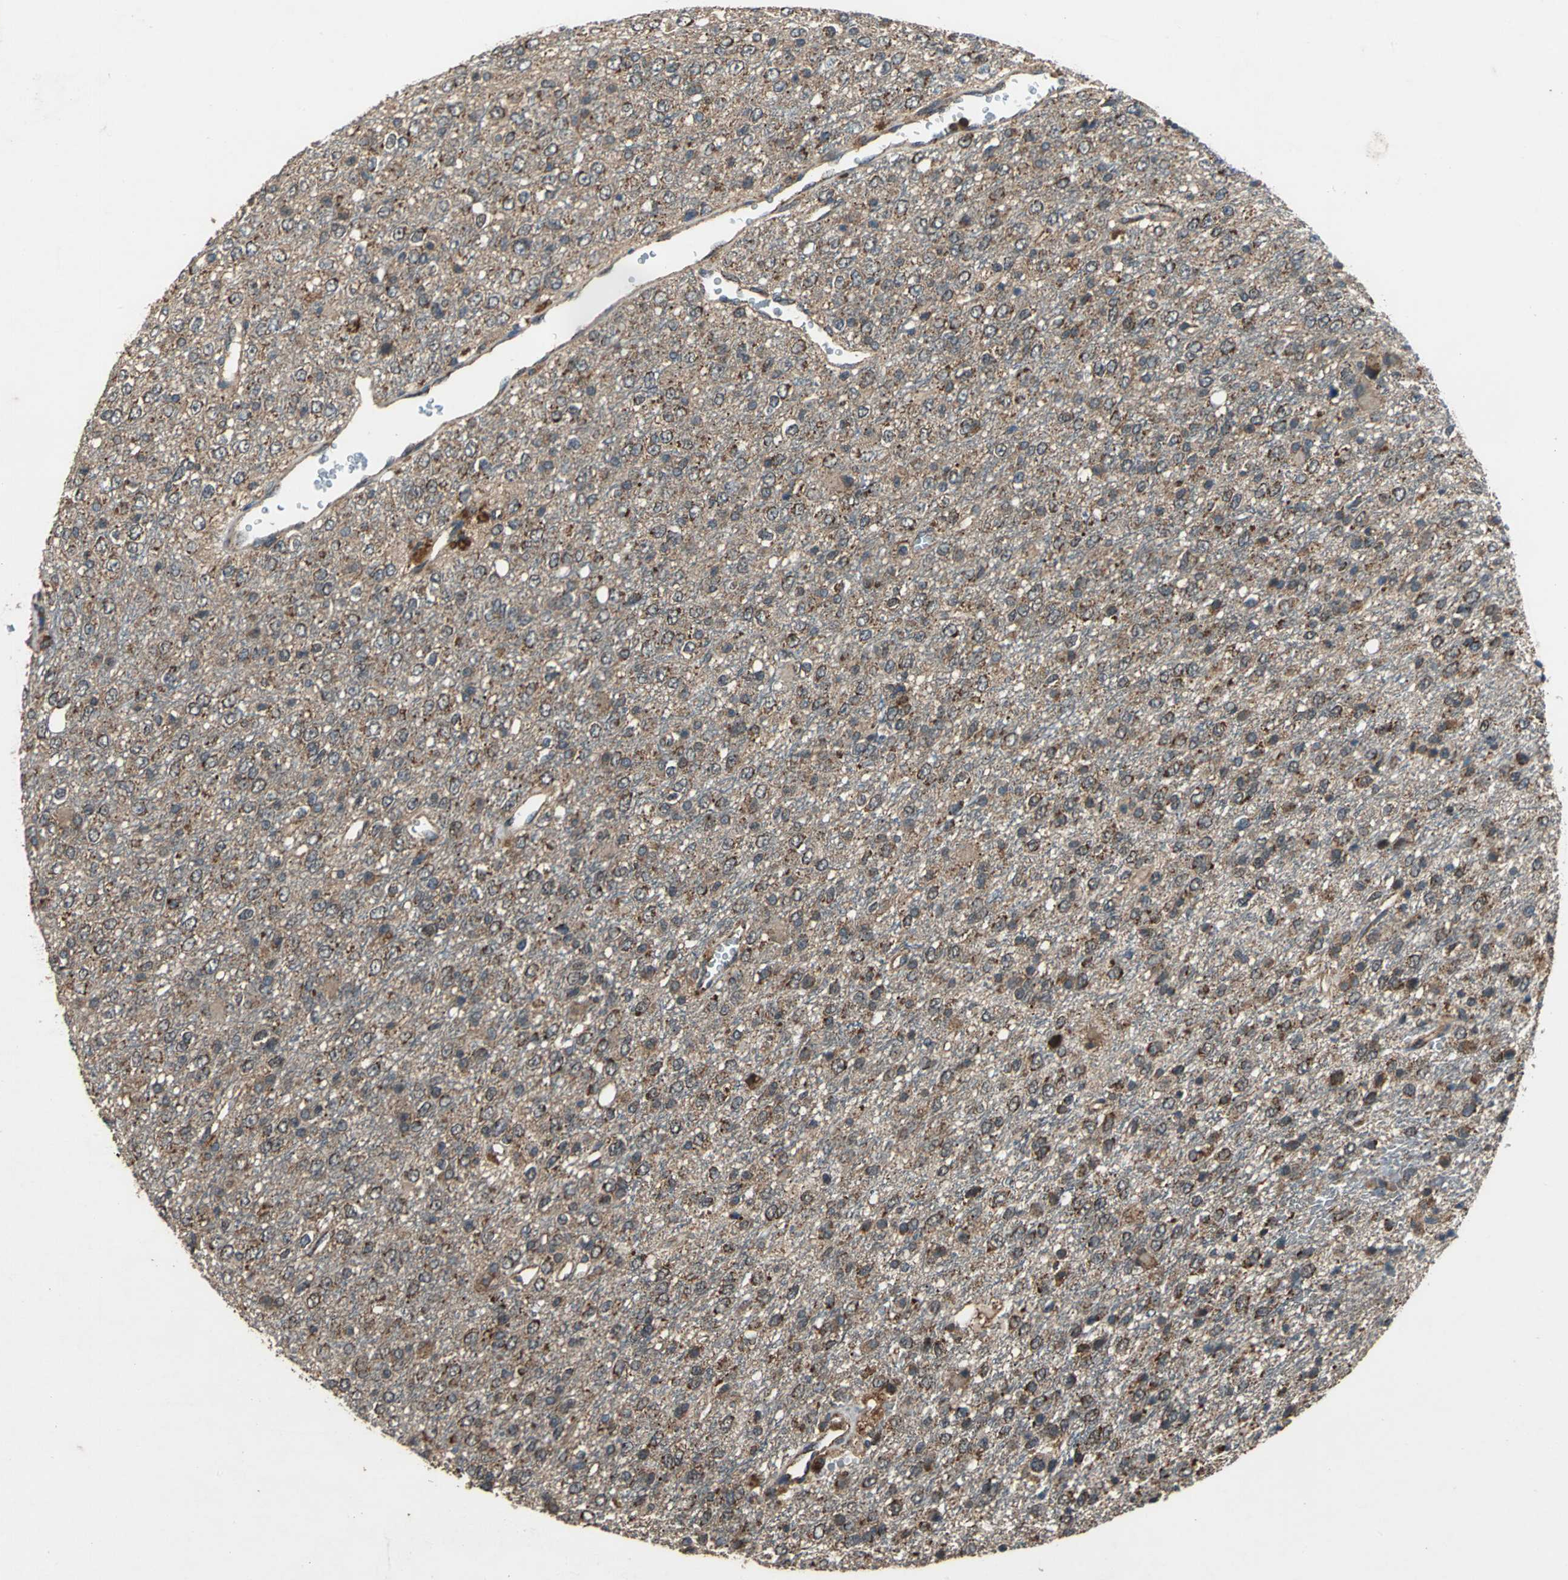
{"staining": {"intensity": "strong", "quantity": ">75%", "location": "cytoplasmic/membranous"}, "tissue": "glioma", "cell_type": "Tumor cells", "image_type": "cancer", "snomed": [{"axis": "morphology", "description": "Glioma, malignant, High grade"}, {"axis": "topography", "description": "pancreas cauda"}], "caption": "Strong cytoplasmic/membranous positivity for a protein is appreciated in approximately >75% of tumor cells of malignant high-grade glioma using immunohistochemistry (IHC).", "gene": "ZNF608", "patient": {"sex": "male", "age": 60}}